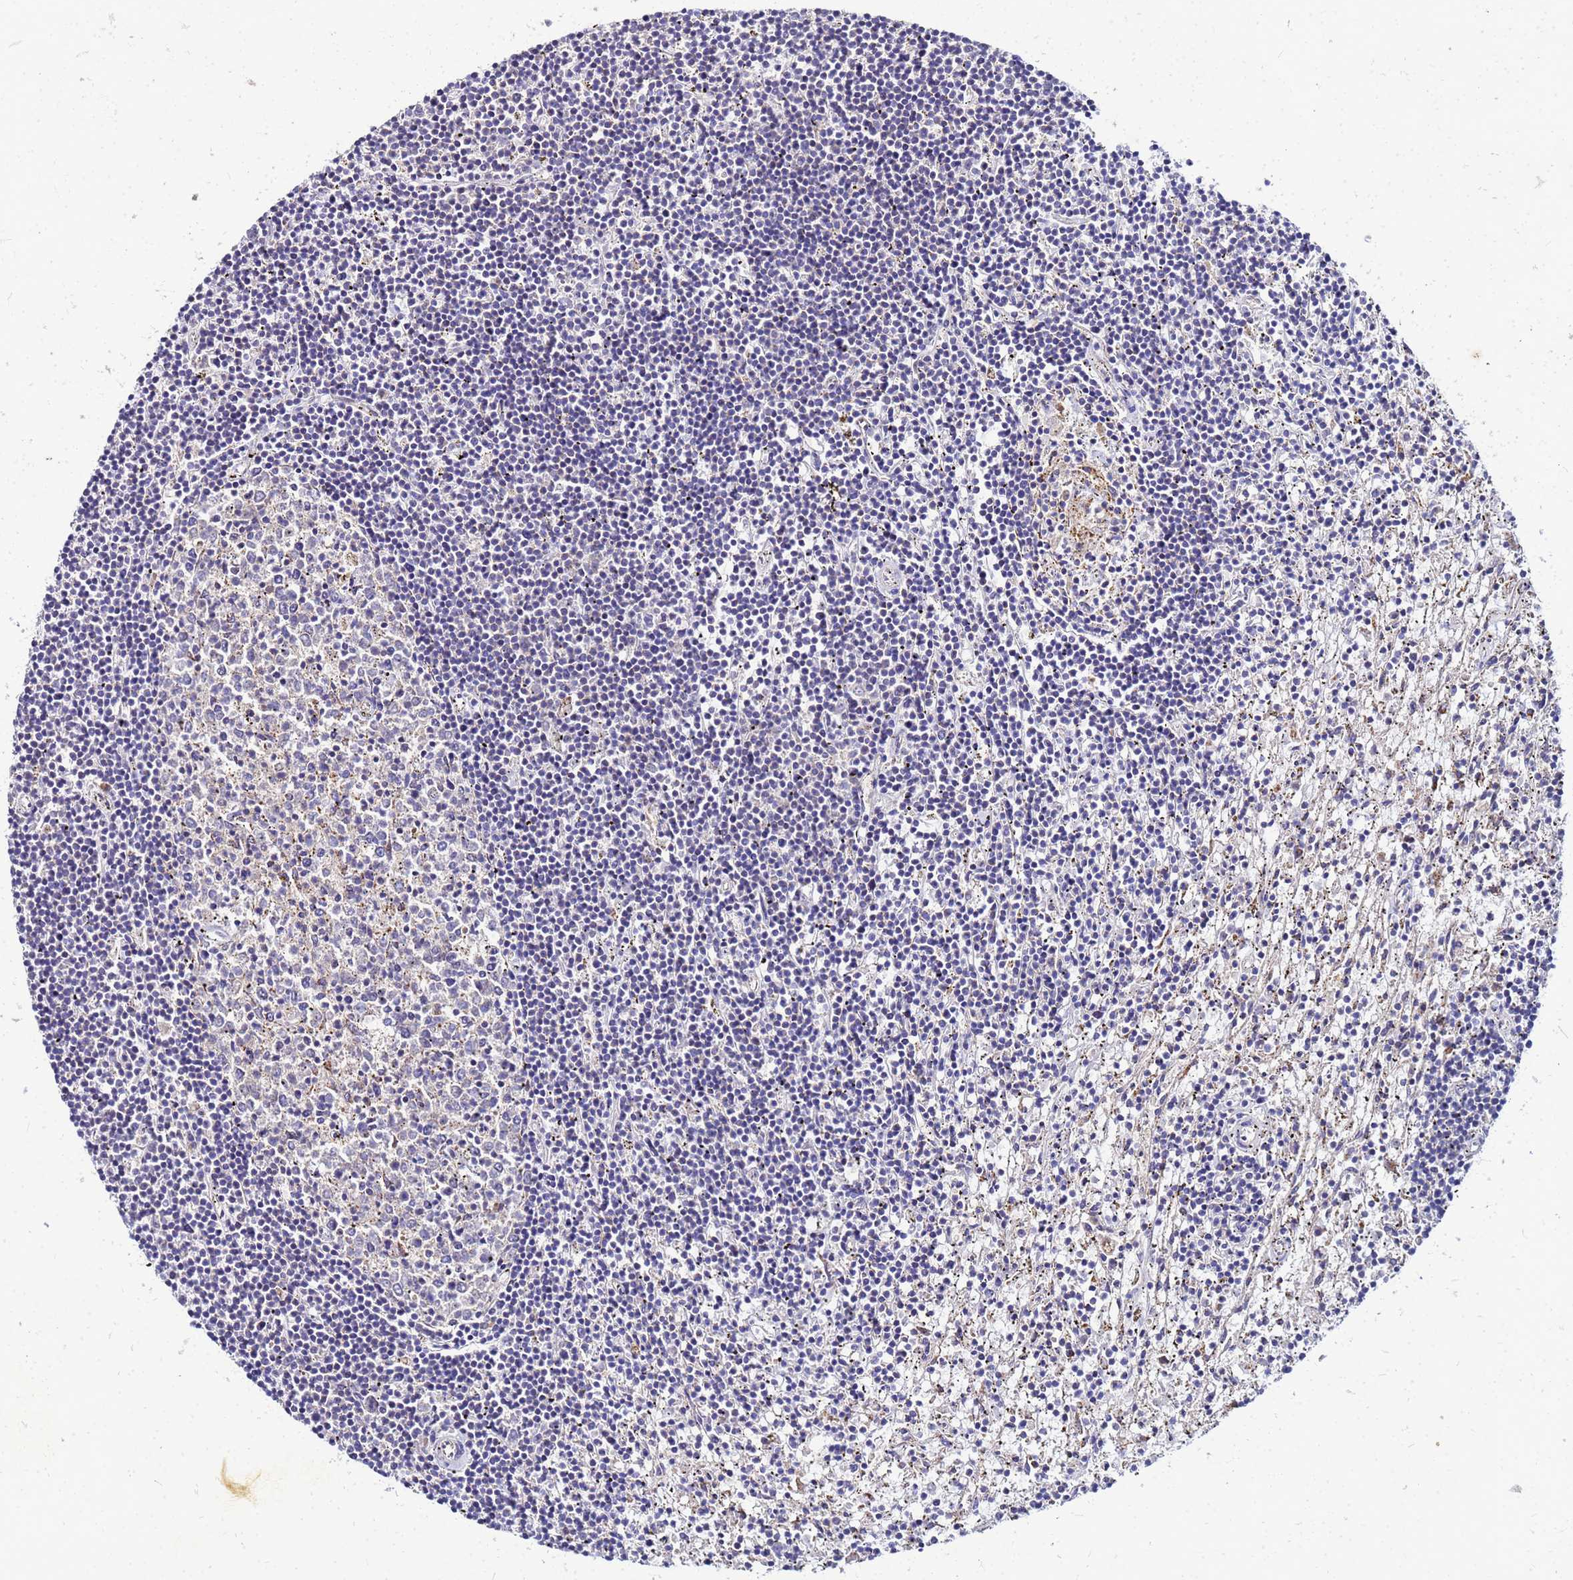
{"staining": {"intensity": "negative", "quantity": "none", "location": "none"}, "tissue": "lymphoma", "cell_type": "Tumor cells", "image_type": "cancer", "snomed": [{"axis": "morphology", "description": "Malignant lymphoma, non-Hodgkin's type, Low grade"}, {"axis": "topography", "description": "Spleen"}], "caption": "Immunohistochemistry (IHC) of lymphoma shows no expression in tumor cells. The staining is performed using DAB brown chromogen with nuclei counter-stained in using hematoxylin.", "gene": "FAHD2A", "patient": {"sex": "male", "age": 76}}